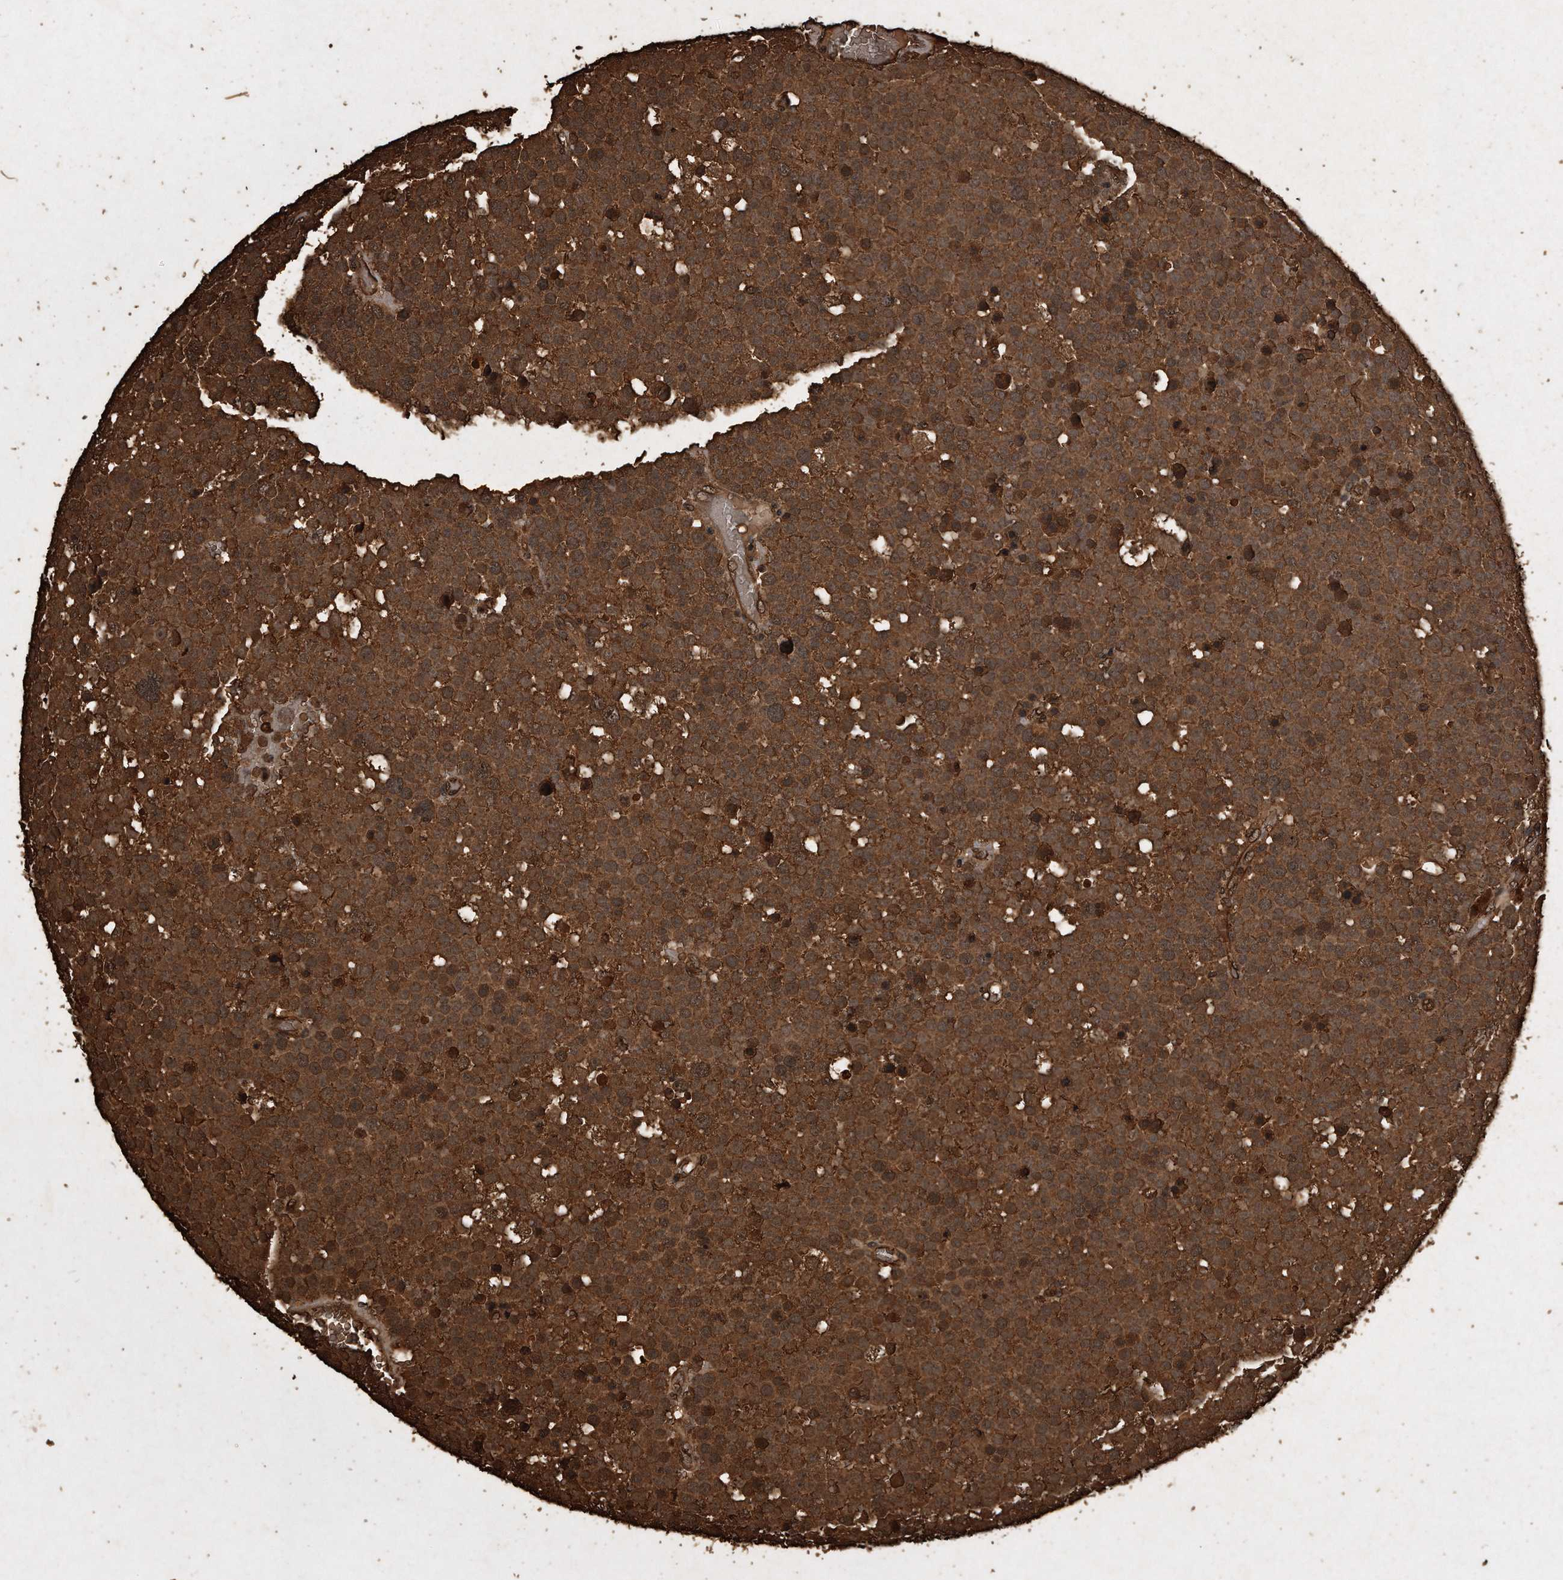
{"staining": {"intensity": "strong", "quantity": ">75%", "location": "cytoplasmic/membranous"}, "tissue": "testis cancer", "cell_type": "Tumor cells", "image_type": "cancer", "snomed": [{"axis": "morphology", "description": "Seminoma, NOS"}, {"axis": "topography", "description": "Testis"}], "caption": "A brown stain highlights strong cytoplasmic/membranous positivity of a protein in seminoma (testis) tumor cells.", "gene": "CFLAR", "patient": {"sex": "male", "age": 71}}